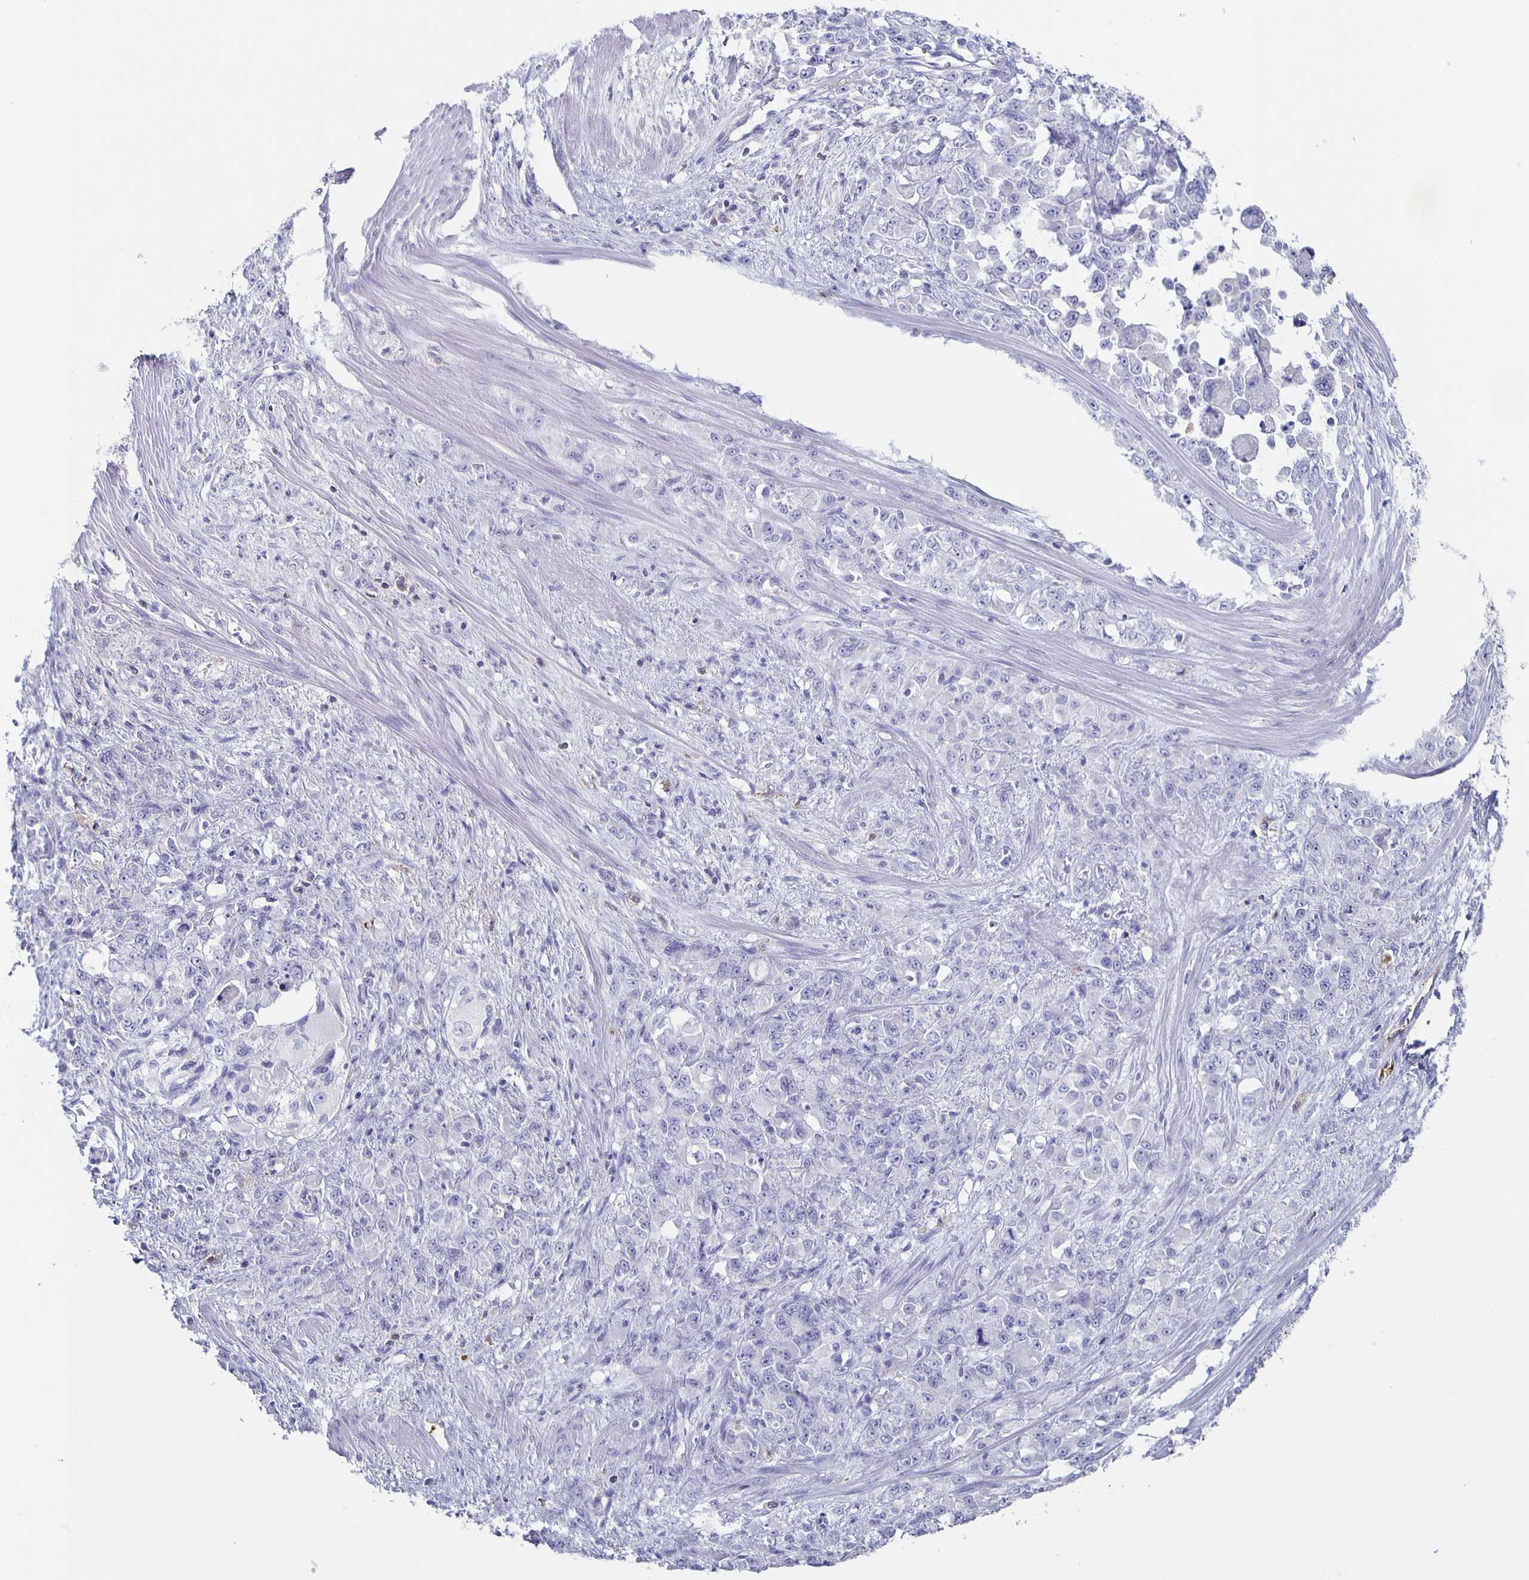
{"staining": {"intensity": "negative", "quantity": "none", "location": "none"}, "tissue": "stomach cancer", "cell_type": "Tumor cells", "image_type": "cancer", "snomed": [{"axis": "morphology", "description": "Adenocarcinoma, NOS"}, {"axis": "topography", "description": "Stomach"}], "caption": "Stomach cancer (adenocarcinoma) stained for a protein using IHC exhibits no expression tumor cells.", "gene": "FGA", "patient": {"sex": "female", "age": 76}}